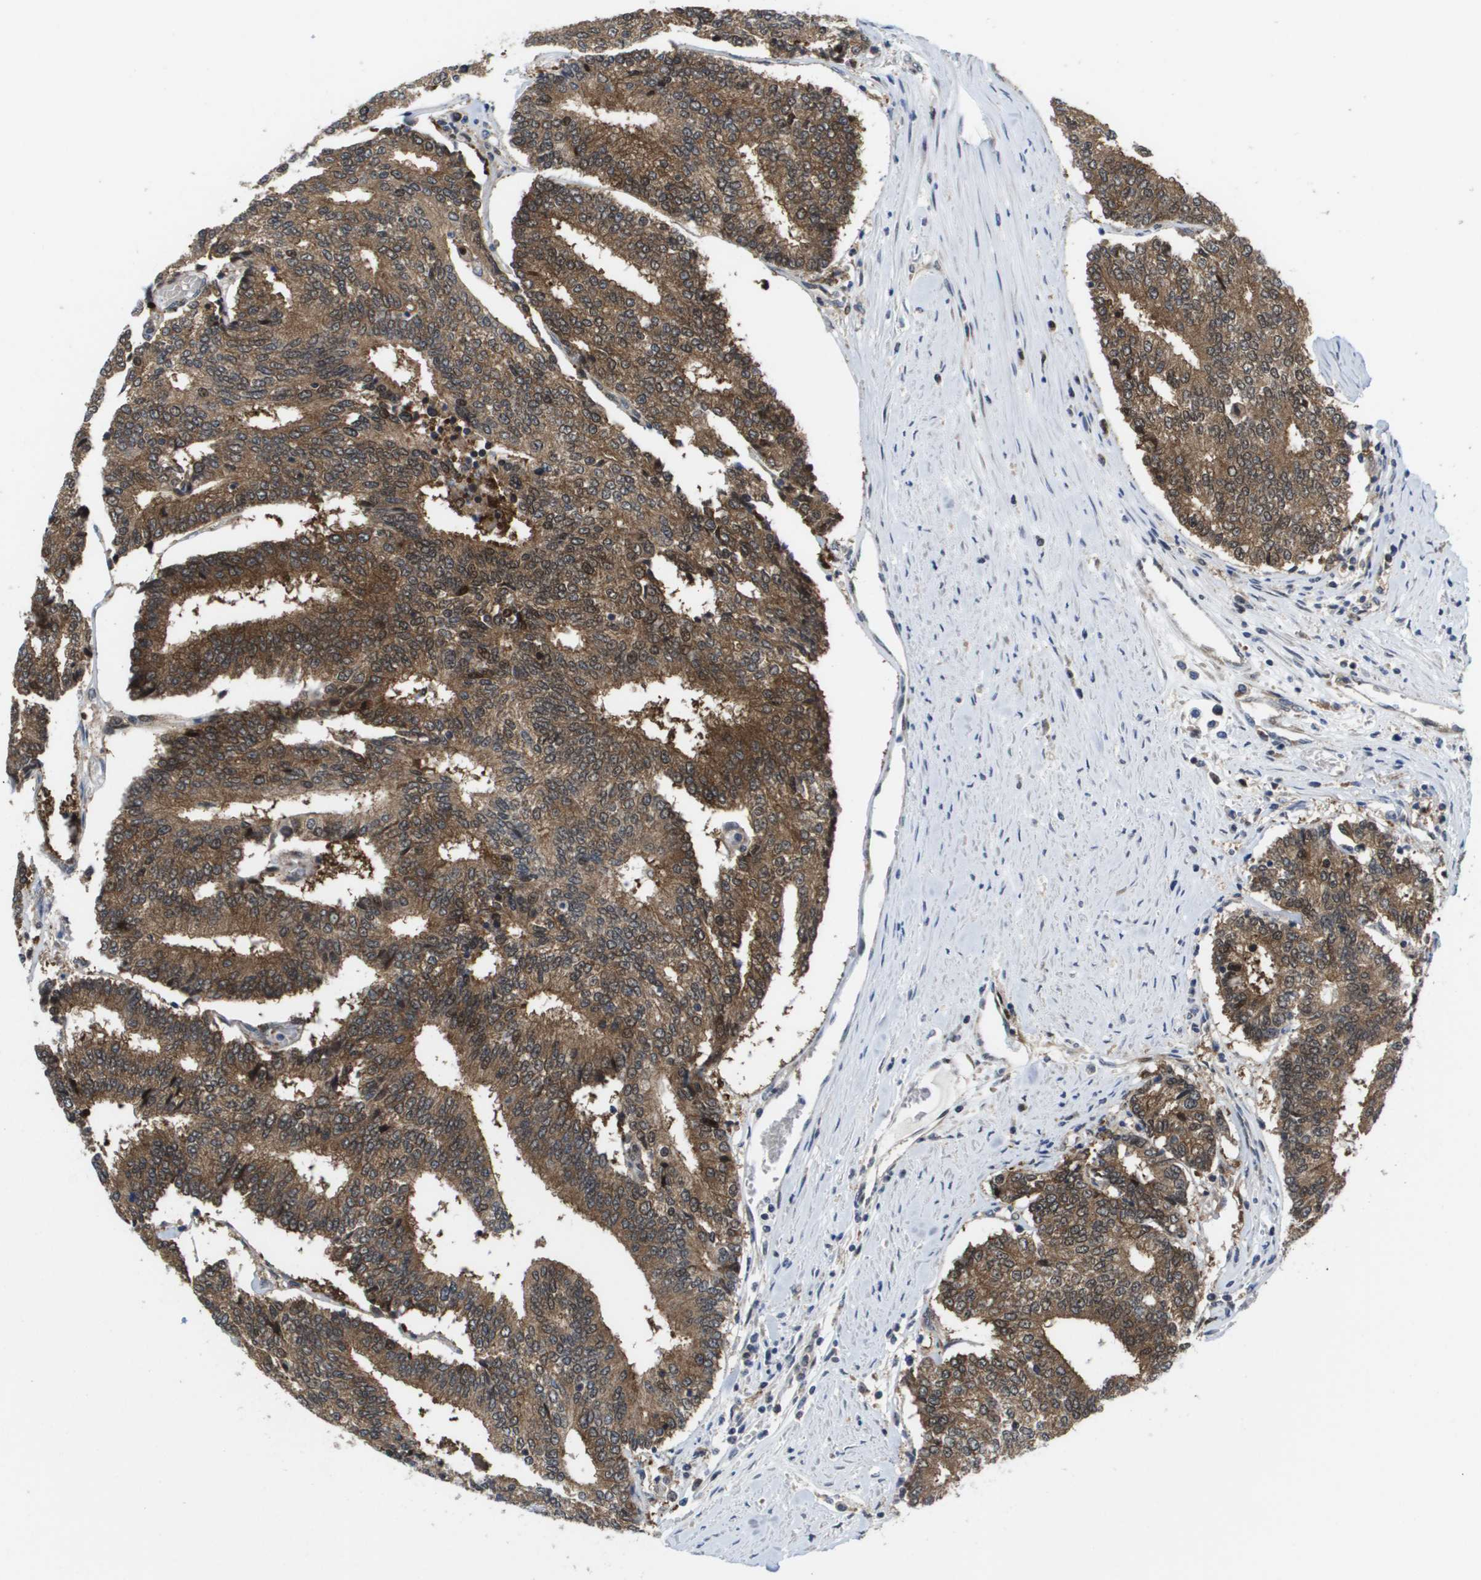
{"staining": {"intensity": "moderate", "quantity": ">75%", "location": "cytoplasmic/membranous"}, "tissue": "prostate cancer", "cell_type": "Tumor cells", "image_type": "cancer", "snomed": [{"axis": "morphology", "description": "Normal tissue, NOS"}, {"axis": "morphology", "description": "Adenocarcinoma, High grade"}, {"axis": "topography", "description": "Prostate"}, {"axis": "topography", "description": "Seminal veicle"}], "caption": "Adenocarcinoma (high-grade) (prostate) stained with a brown dye shows moderate cytoplasmic/membranous positive staining in approximately >75% of tumor cells.", "gene": "FKBP4", "patient": {"sex": "male", "age": 55}}